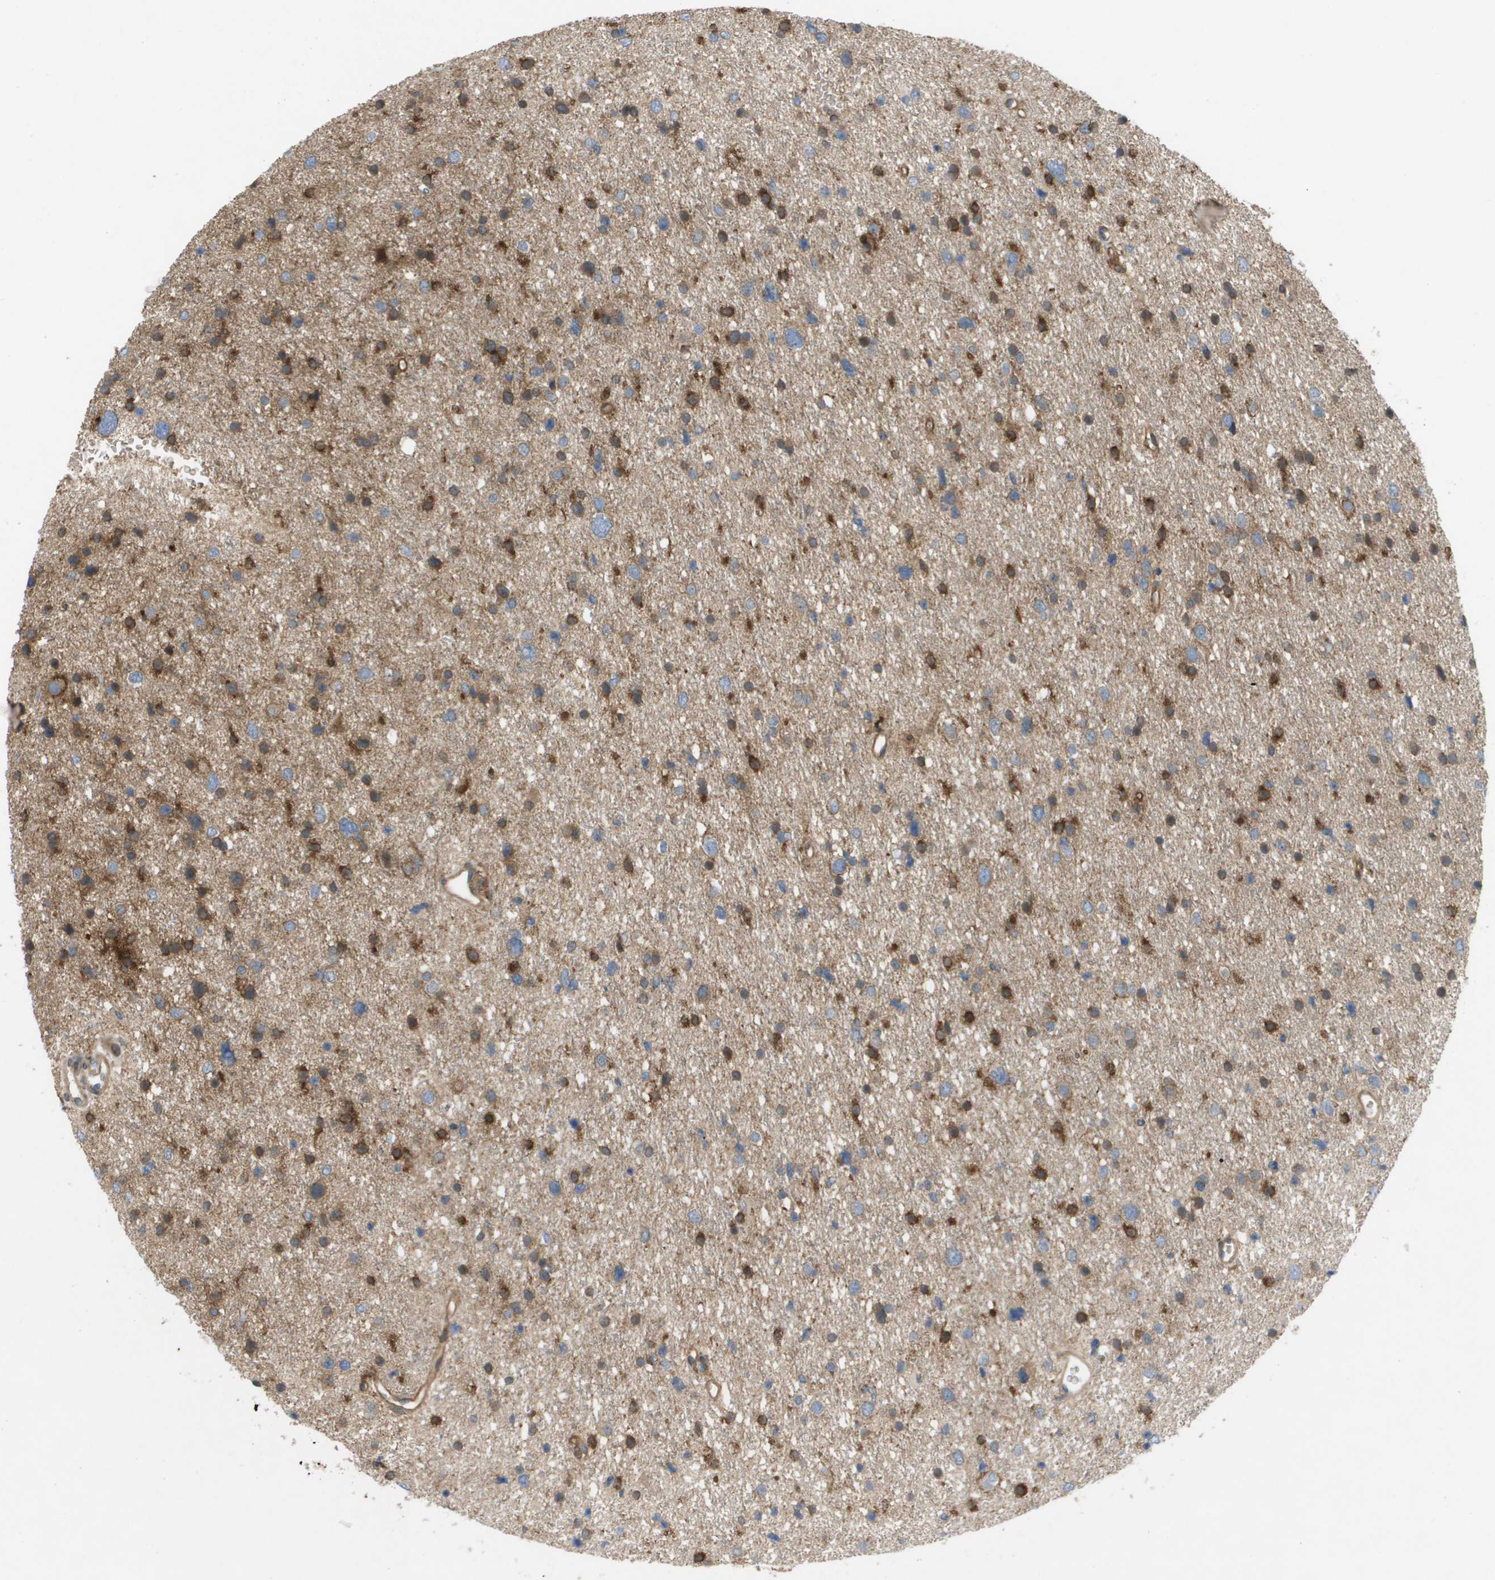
{"staining": {"intensity": "strong", "quantity": "25%-75%", "location": "cytoplasmic/membranous"}, "tissue": "glioma", "cell_type": "Tumor cells", "image_type": "cancer", "snomed": [{"axis": "morphology", "description": "Glioma, malignant, Low grade"}, {"axis": "topography", "description": "Brain"}], "caption": "Immunohistochemical staining of human glioma exhibits high levels of strong cytoplasmic/membranous protein staining in about 25%-75% of tumor cells. The staining is performed using DAB (3,3'-diaminobenzidine) brown chromogen to label protein expression. The nuclei are counter-stained blue using hematoxylin.", "gene": "PALD1", "patient": {"sex": "female", "age": 37}}